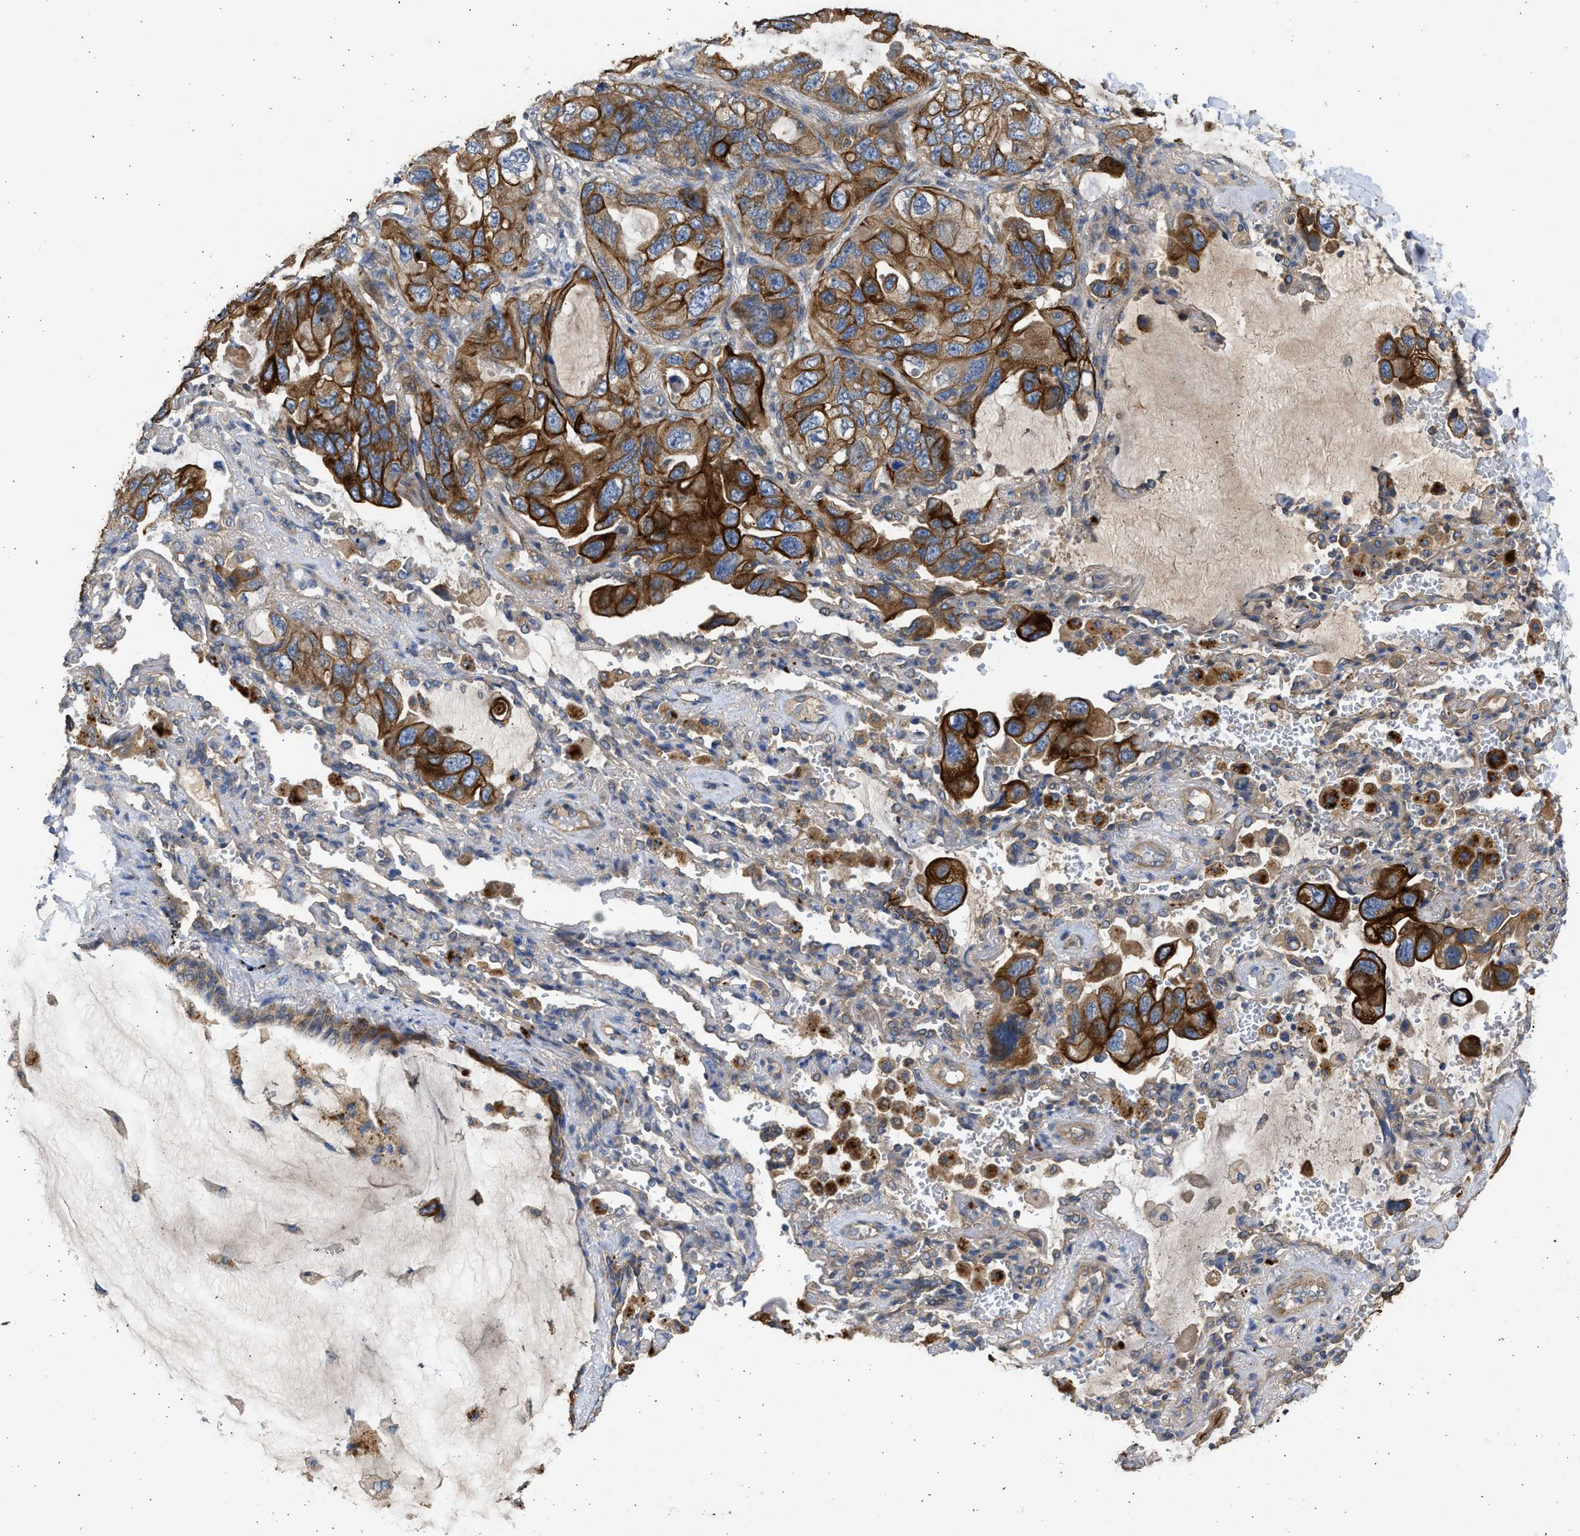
{"staining": {"intensity": "strong", "quantity": ">75%", "location": "cytoplasmic/membranous"}, "tissue": "lung cancer", "cell_type": "Tumor cells", "image_type": "cancer", "snomed": [{"axis": "morphology", "description": "Squamous cell carcinoma, NOS"}, {"axis": "topography", "description": "Lung"}], "caption": "Squamous cell carcinoma (lung) stained with DAB IHC shows high levels of strong cytoplasmic/membranous expression in about >75% of tumor cells.", "gene": "CSRNP2", "patient": {"sex": "female", "age": 73}}